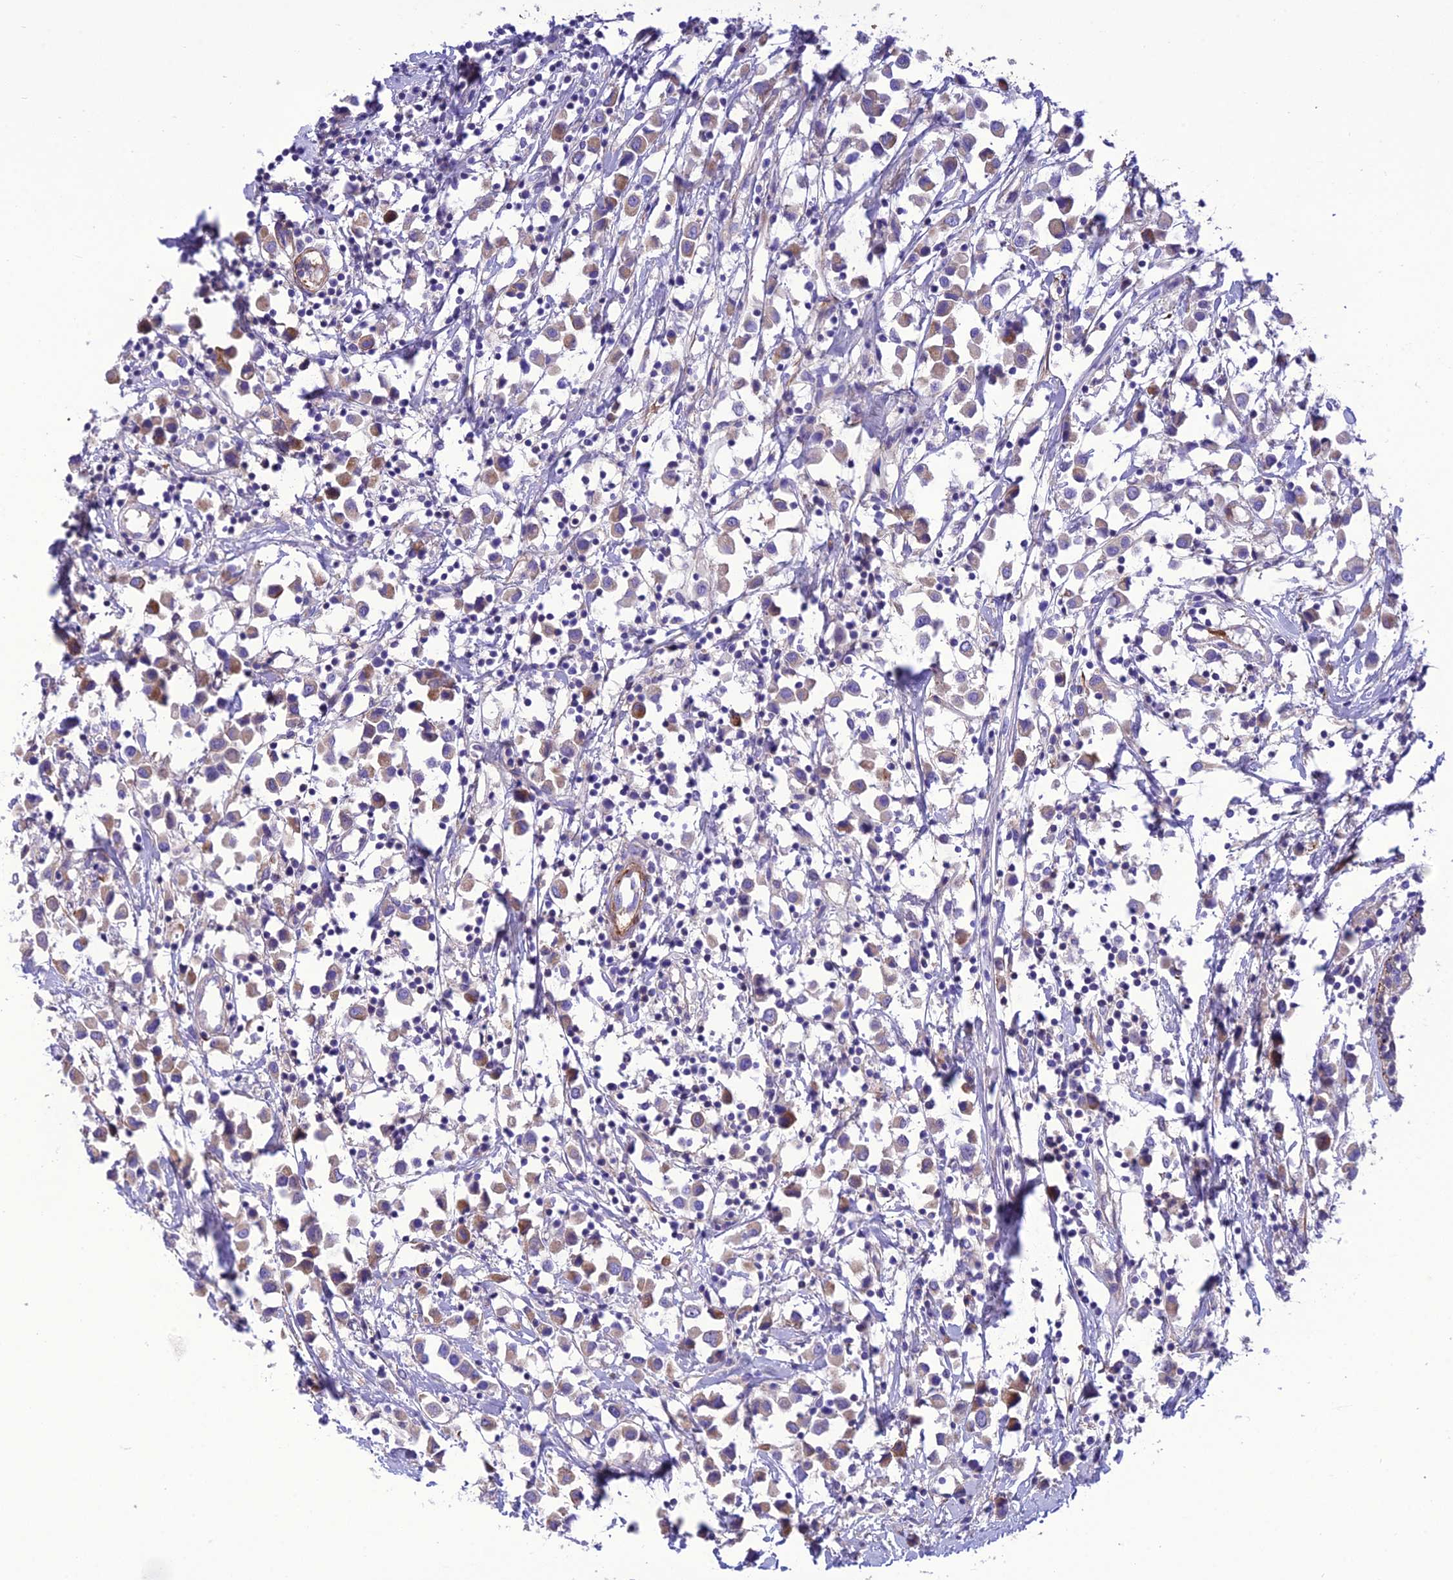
{"staining": {"intensity": "moderate", "quantity": "<25%", "location": "cytoplasmic/membranous"}, "tissue": "breast cancer", "cell_type": "Tumor cells", "image_type": "cancer", "snomed": [{"axis": "morphology", "description": "Duct carcinoma"}, {"axis": "topography", "description": "Breast"}], "caption": "Tumor cells show low levels of moderate cytoplasmic/membranous expression in approximately <25% of cells in human intraductal carcinoma (breast).", "gene": "FRA10AC1", "patient": {"sex": "female", "age": 61}}